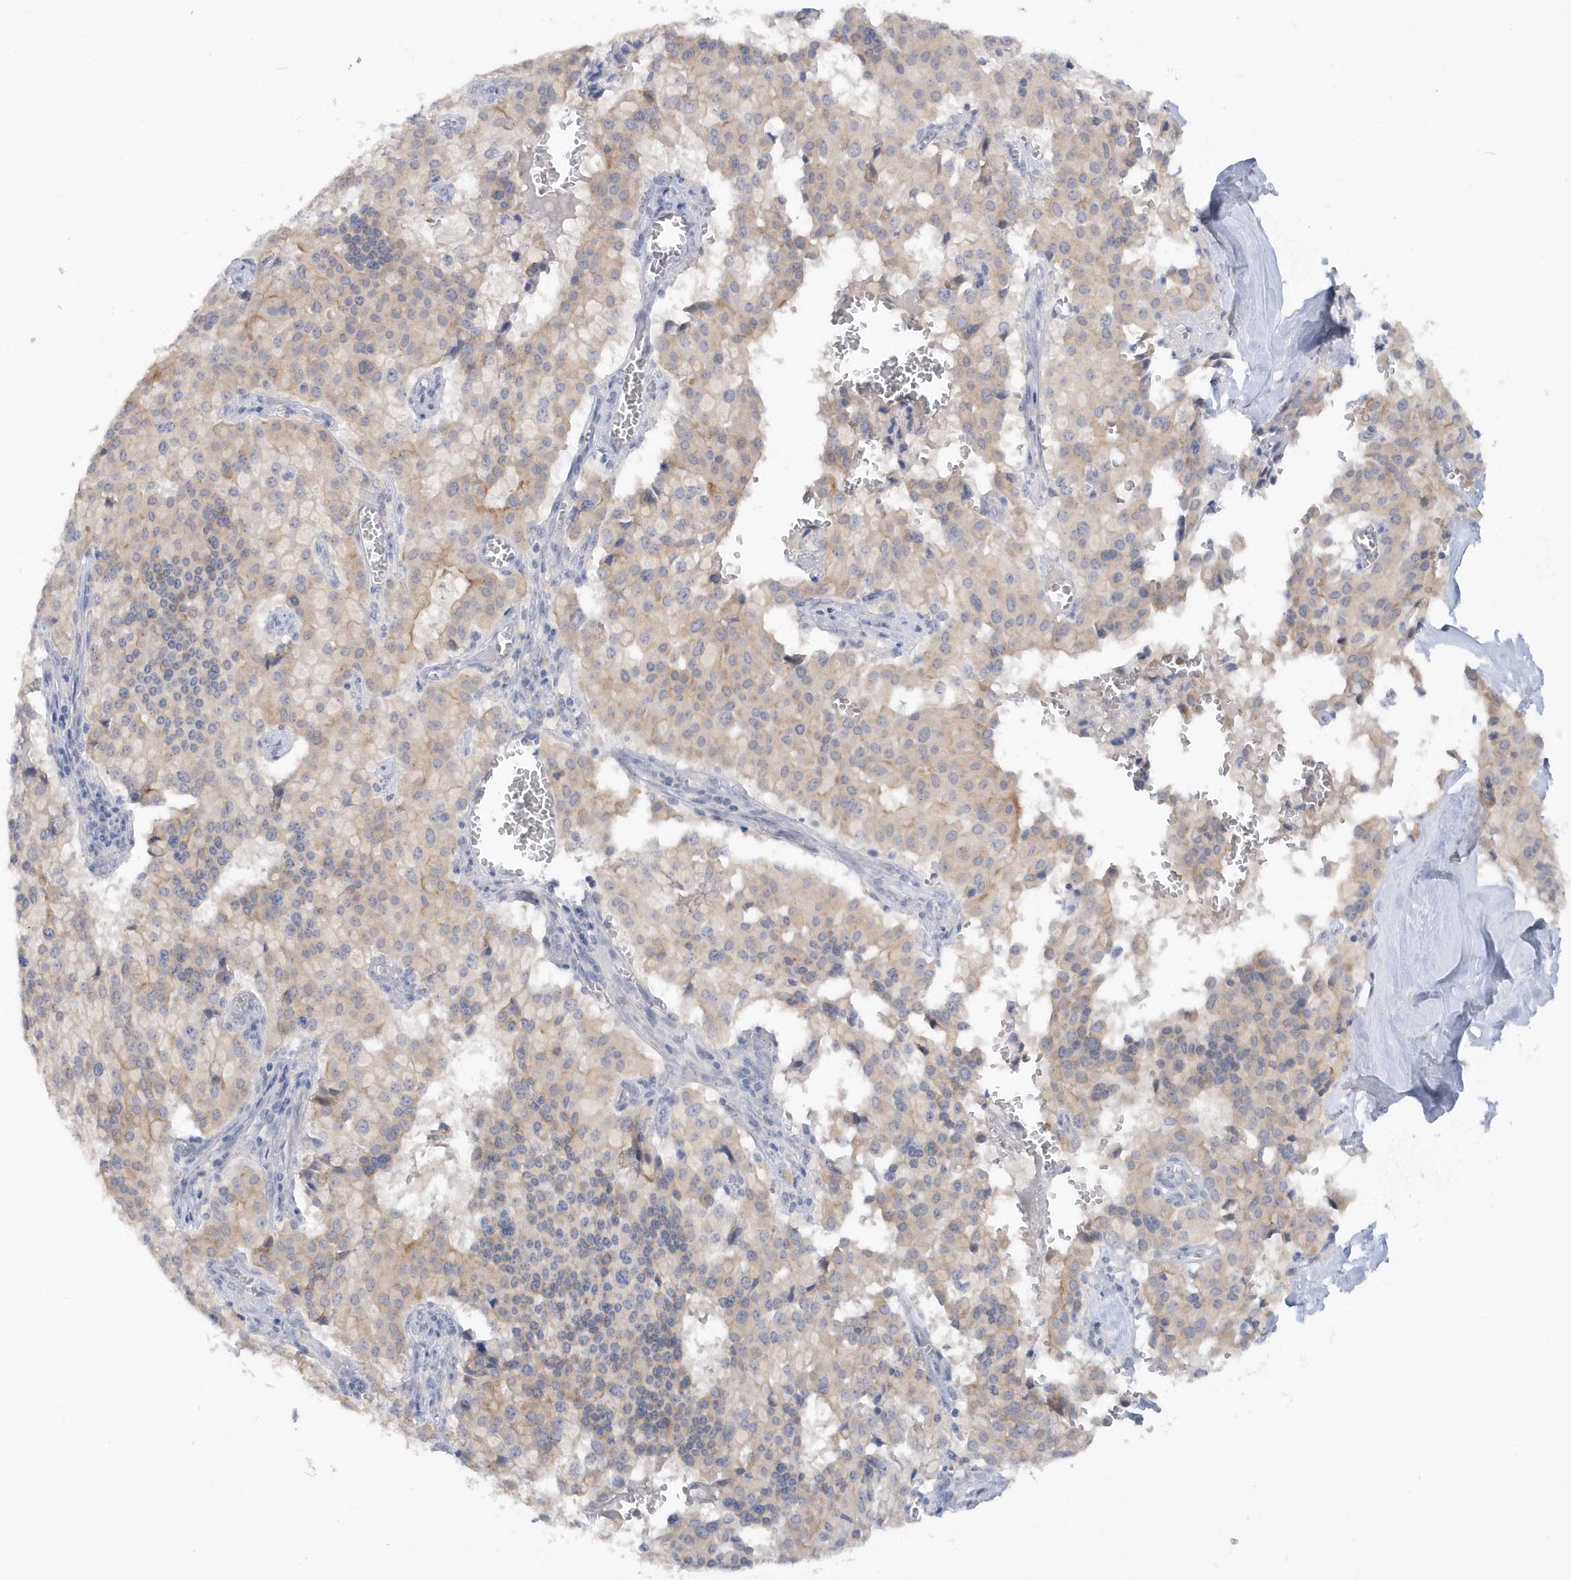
{"staining": {"intensity": "weak", "quantity": "25%-75%", "location": "cytoplasmic/membranous"}, "tissue": "pancreatic cancer", "cell_type": "Tumor cells", "image_type": "cancer", "snomed": [{"axis": "morphology", "description": "Adenocarcinoma, NOS"}, {"axis": "topography", "description": "Pancreas"}], "caption": "IHC photomicrograph of neoplastic tissue: human pancreatic cancer stained using immunohistochemistry (IHC) shows low levels of weak protein expression localized specifically in the cytoplasmic/membranous of tumor cells, appearing as a cytoplasmic/membranous brown color.", "gene": "RPE", "patient": {"sex": "male", "age": 65}}